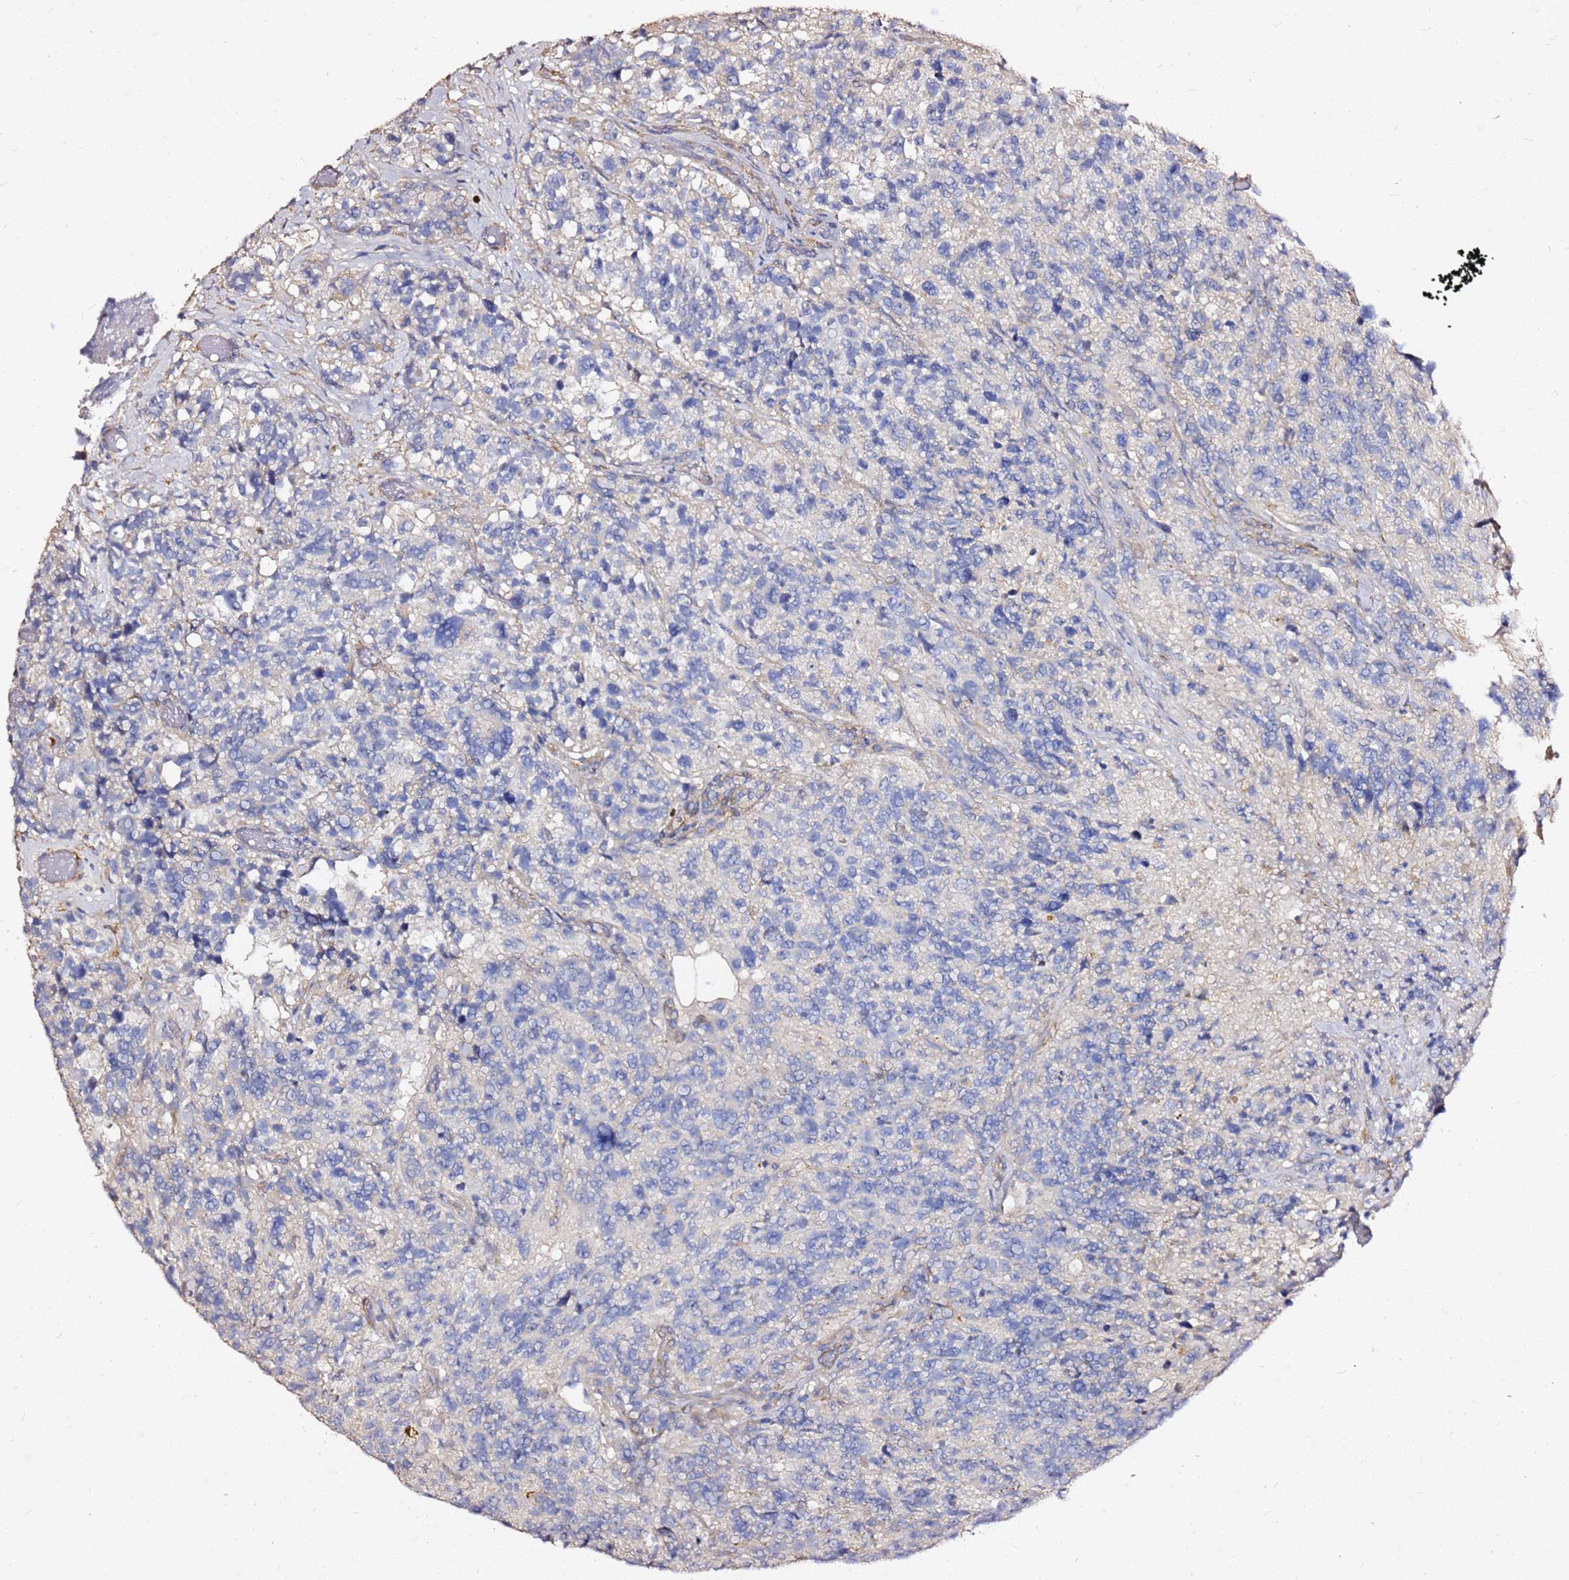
{"staining": {"intensity": "negative", "quantity": "none", "location": "none"}, "tissue": "glioma", "cell_type": "Tumor cells", "image_type": "cancer", "snomed": [{"axis": "morphology", "description": "Glioma, malignant, High grade"}, {"axis": "topography", "description": "Brain"}], "caption": "Glioma was stained to show a protein in brown. There is no significant positivity in tumor cells.", "gene": "EXD3", "patient": {"sex": "male", "age": 69}}